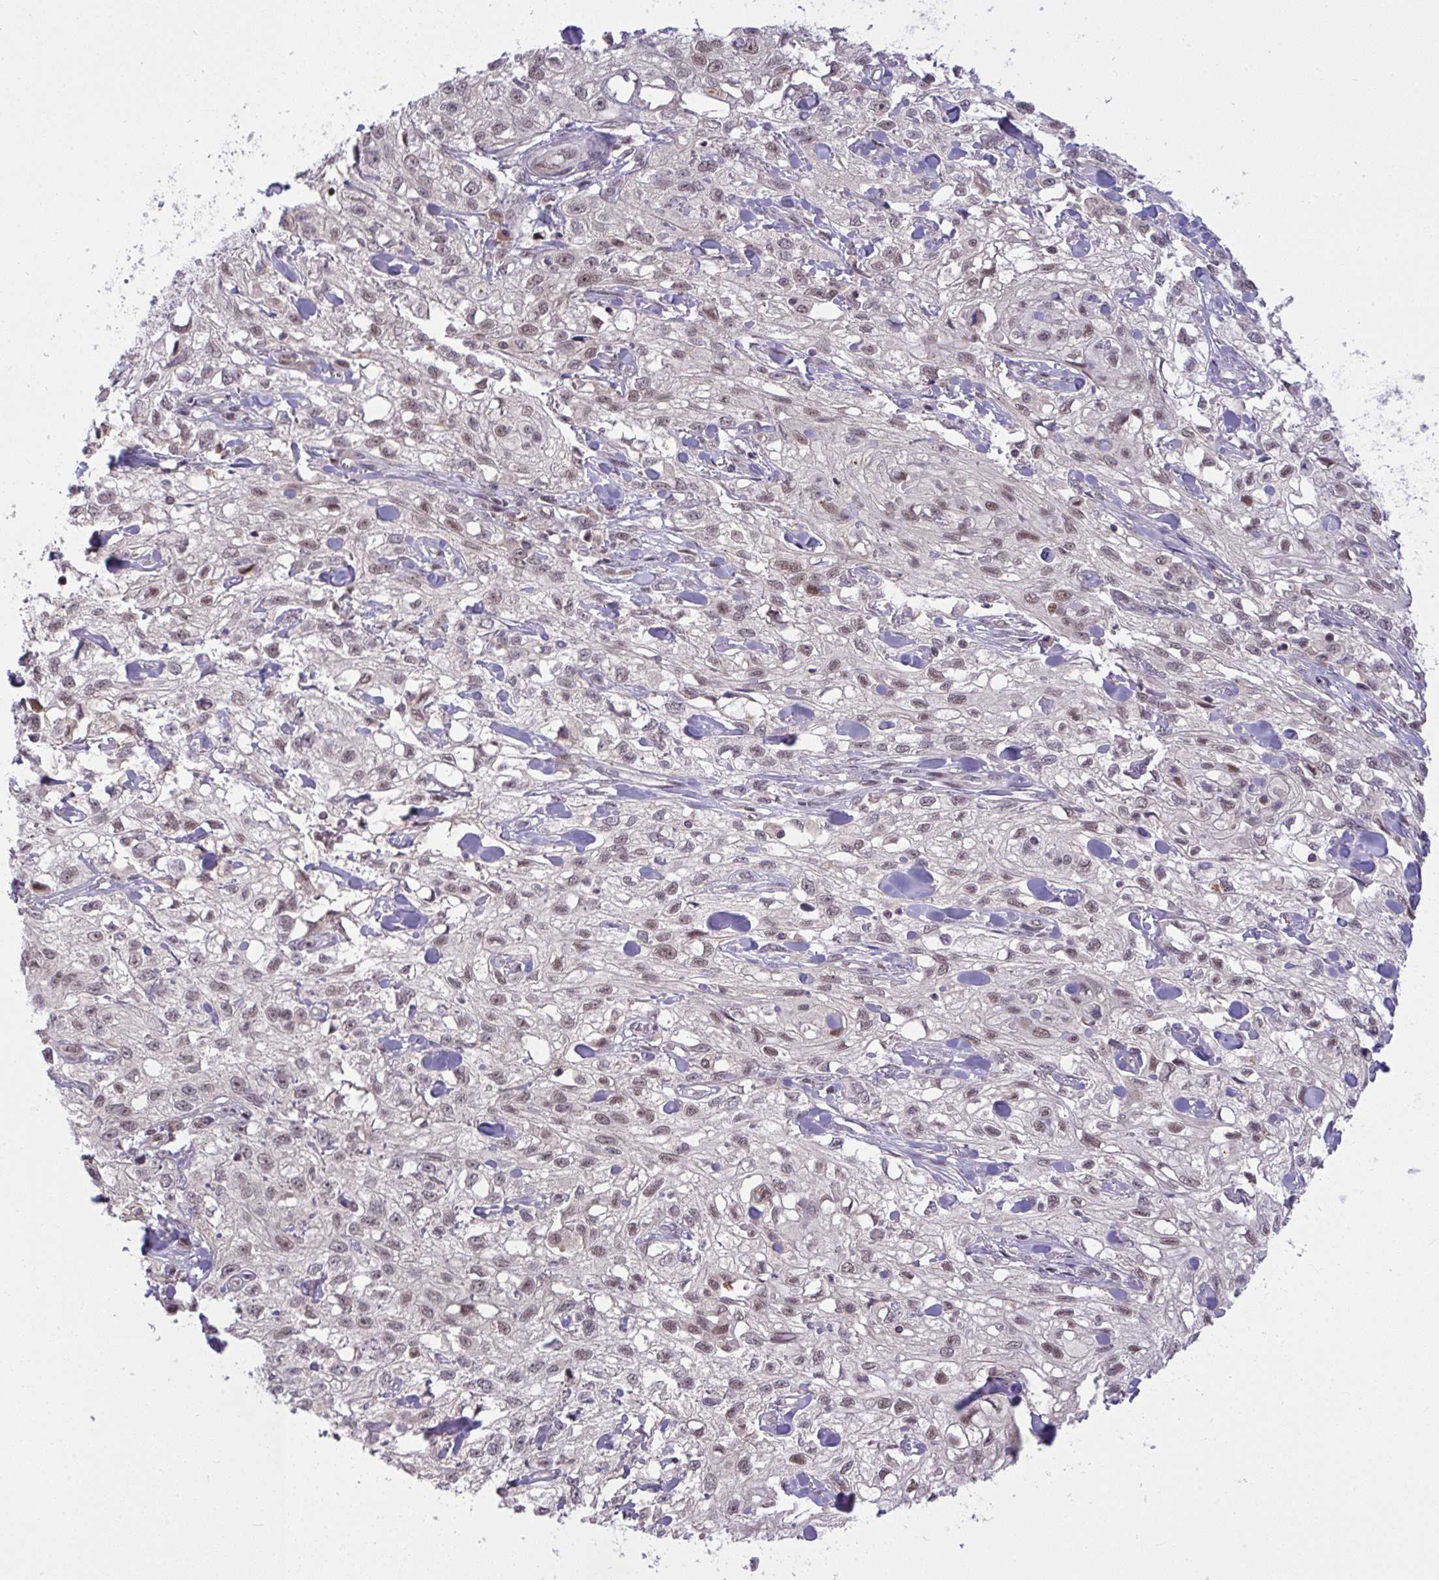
{"staining": {"intensity": "weak", "quantity": ">75%", "location": "nuclear"}, "tissue": "skin cancer", "cell_type": "Tumor cells", "image_type": "cancer", "snomed": [{"axis": "morphology", "description": "Squamous cell carcinoma, NOS"}, {"axis": "topography", "description": "Skin"}, {"axis": "topography", "description": "Vulva"}], "caption": "Brown immunohistochemical staining in skin cancer (squamous cell carcinoma) exhibits weak nuclear positivity in about >75% of tumor cells.", "gene": "KLF2", "patient": {"sex": "female", "age": 86}}